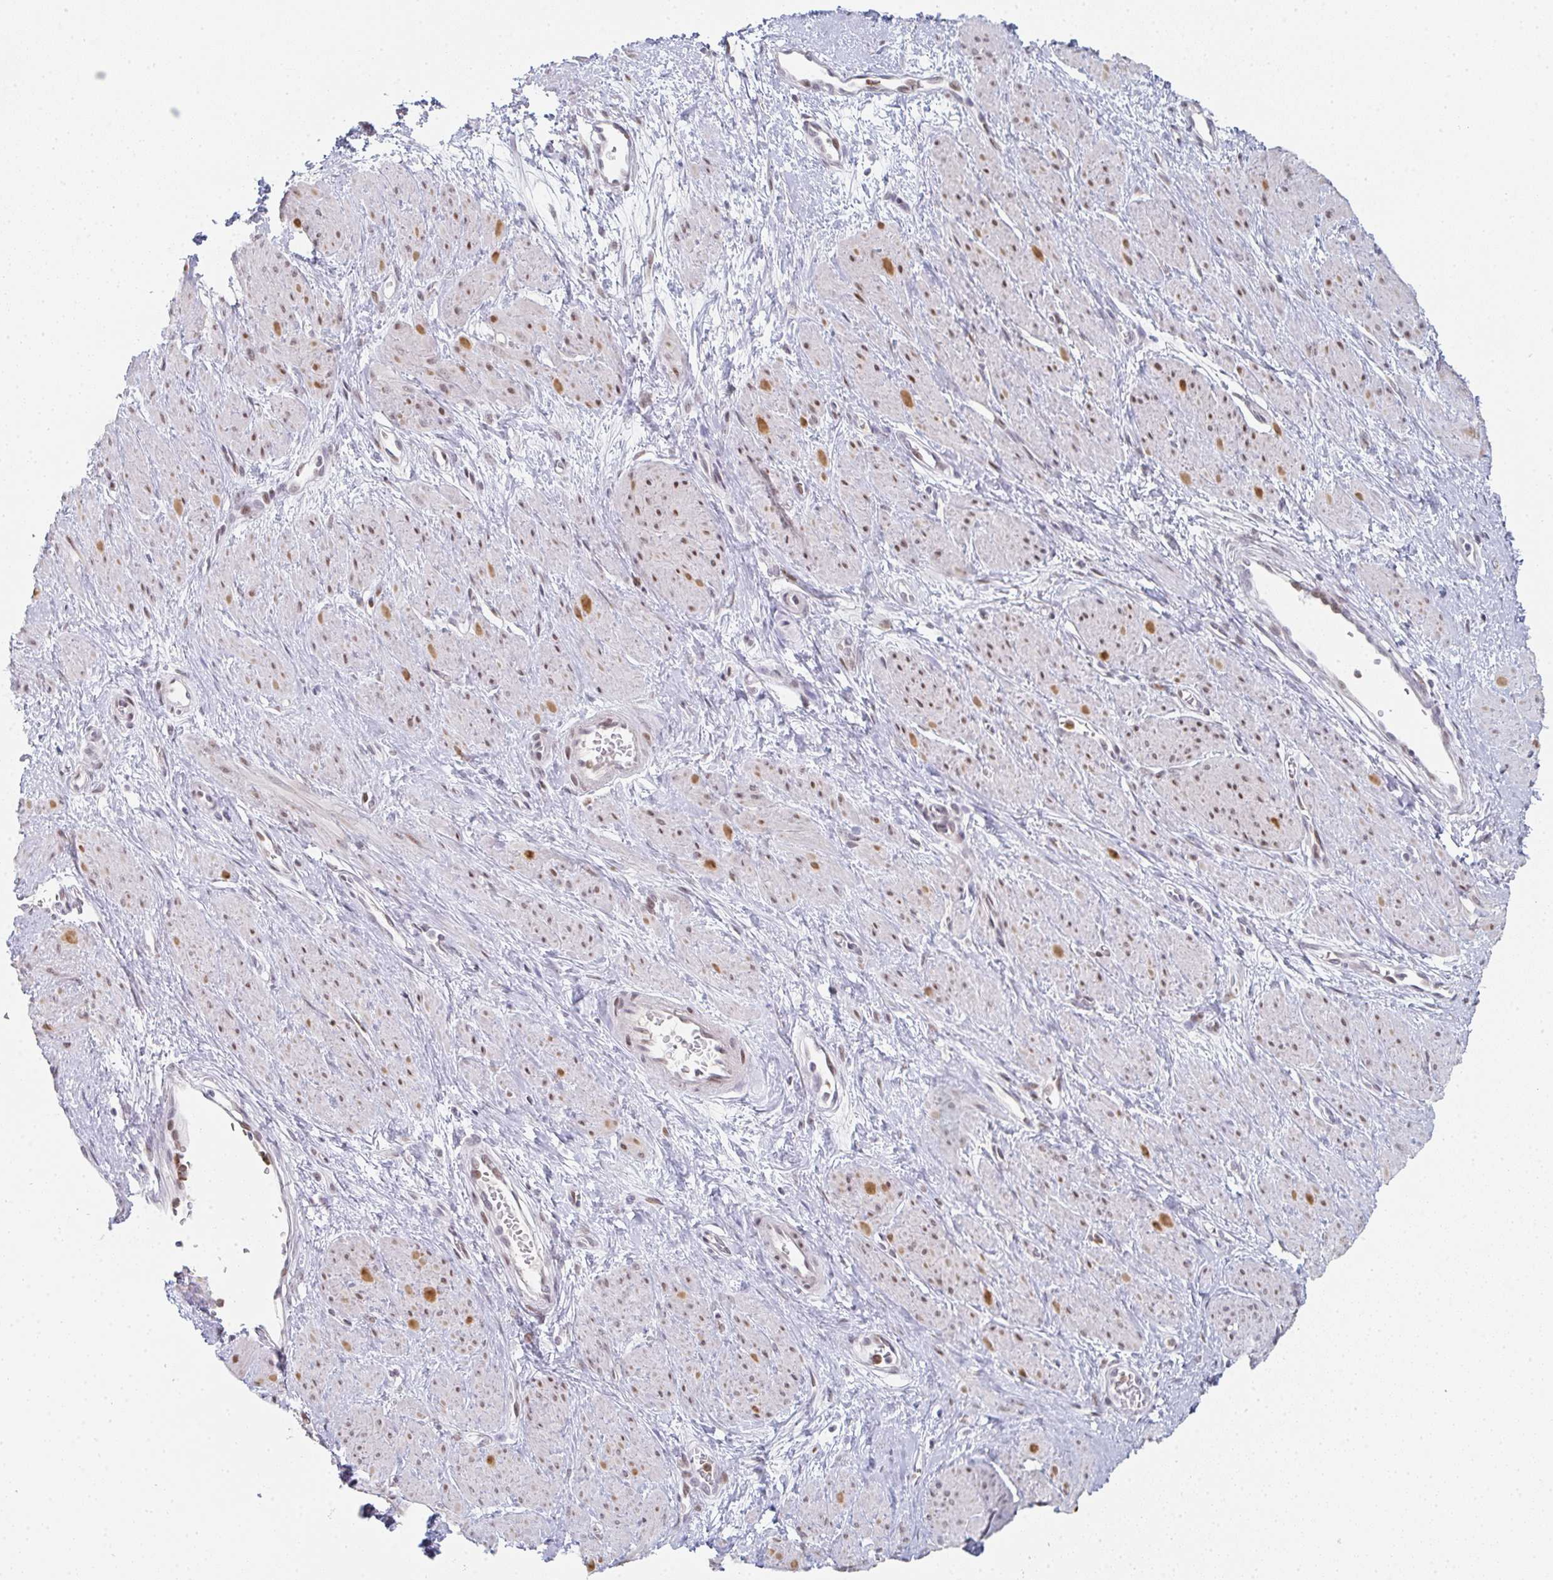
{"staining": {"intensity": "moderate", "quantity": "25%-75%", "location": "nuclear"}, "tissue": "smooth muscle", "cell_type": "Smooth muscle cells", "image_type": "normal", "snomed": [{"axis": "morphology", "description": "Normal tissue, NOS"}, {"axis": "topography", "description": "Smooth muscle"}, {"axis": "topography", "description": "Uterus"}], "caption": "The histopathology image demonstrates staining of normal smooth muscle, revealing moderate nuclear protein expression (brown color) within smooth muscle cells. (DAB (3,3'-diaminobenzidine) = brown stain, brightfield microscopy at high magnification).", "gene": "LIN54", "patient": {"sex": "female", "age": 39}}